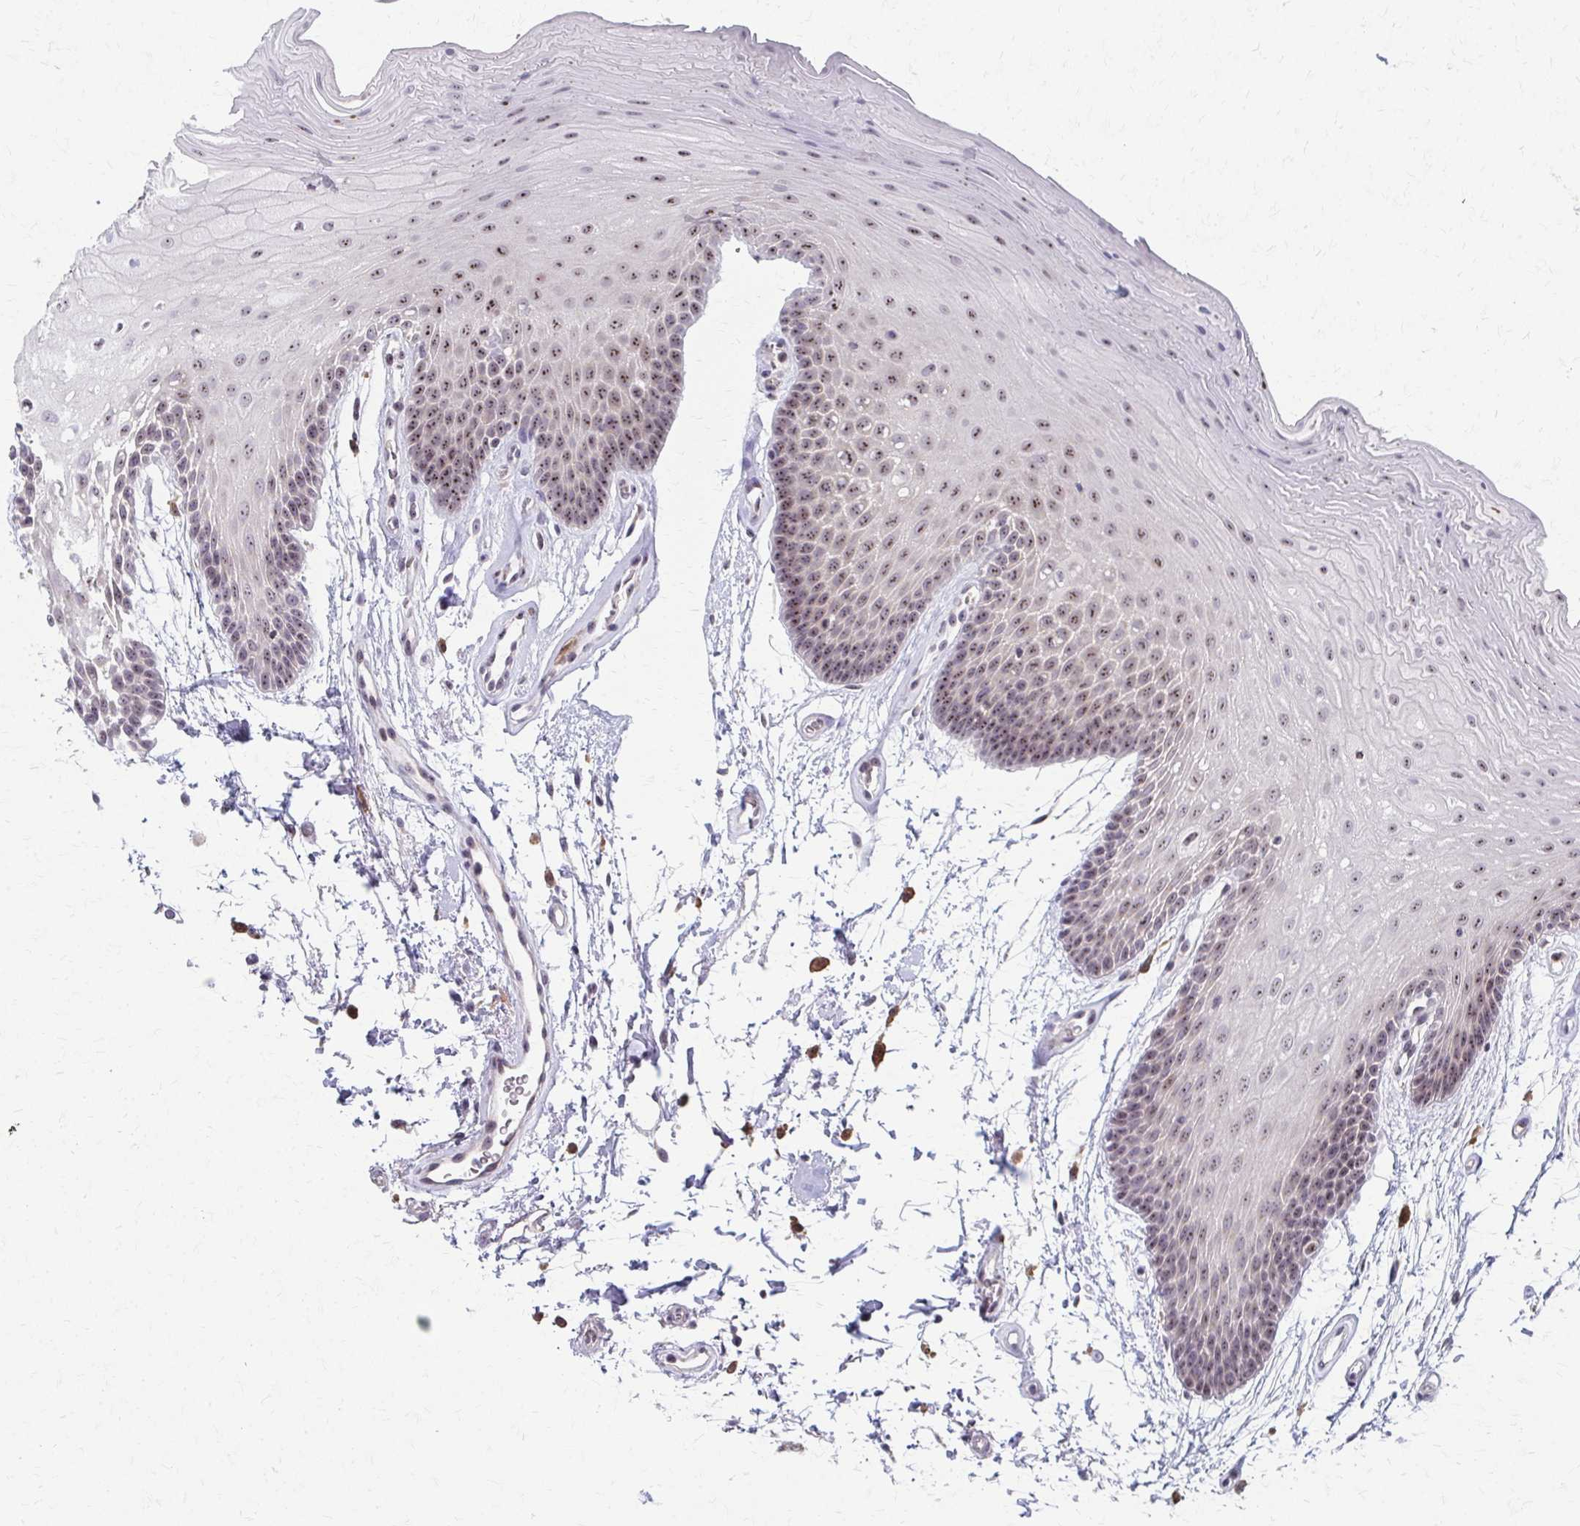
{"staining": {"intensity": "moderate", "quantity": "25%-75%", "location": "nuclear"}, "tissue": "oral mucosa", "cell_type": "Squamous epithelial cells", "image_type": "normal", "snomed": [{"axis": "morphology", "description": "Normal tissue, NOS"}, {"axis": "morphology", "description": "Squamous cell carcinoma, NOS"}, {"axis": "topography", "description": "Oral tissue"}, {"axis": "topography", "description": "Tounge, NOS"}, {"axis": "topography", "description": "Head-Neck"}], "caption": "The immunohistochemical stain labels moderate nuclear positivity in squamous epithelial cells of normal oral mucosa. Nuclei are stained in blue.", "gene": "NUDT16", "patient": {"sex": "male", "age": 62}}